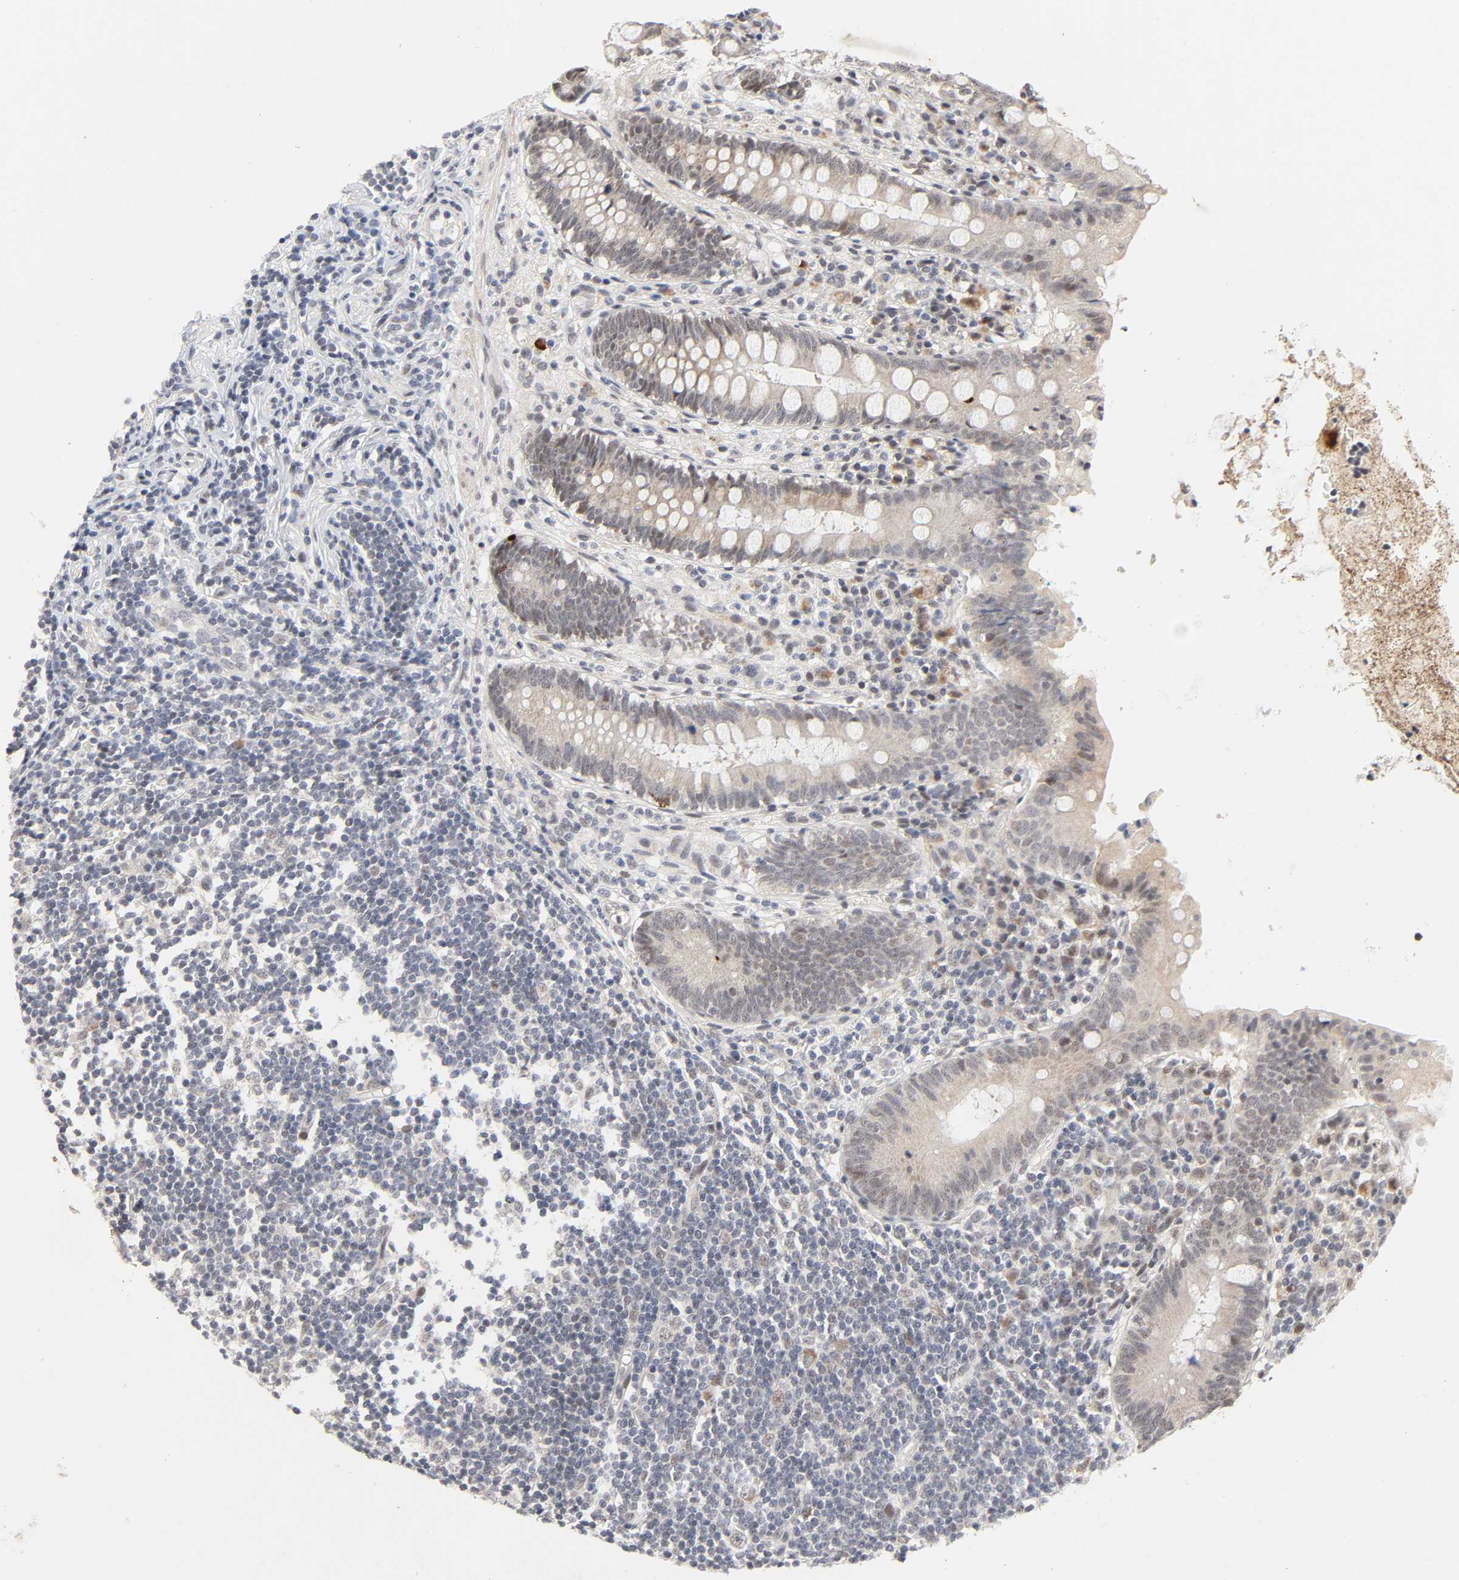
{"staining": {"intensity": "weak", "quantity": "<25%", "location": "nuclear"}, "tissue": "appendix", "cell_type": "Glandular cells", "image_type": "normal", "snomed": [{"axis": "morphology", "description": "Normal tissue, NOS"}, {"axis": "topography", "description": "Appendix"}], "caption": "A high-resolution image shows immunohistochemistry (IHC) staining of normal appendix, which exhibits no significant positivity in glandular cells. (Brightfield microscopy of DAB (3,3'-diaminobenzidine) IHC at high magnification).", "gene": "ZKSCAN8", "patient": {"sex": "female", "age": 50}}